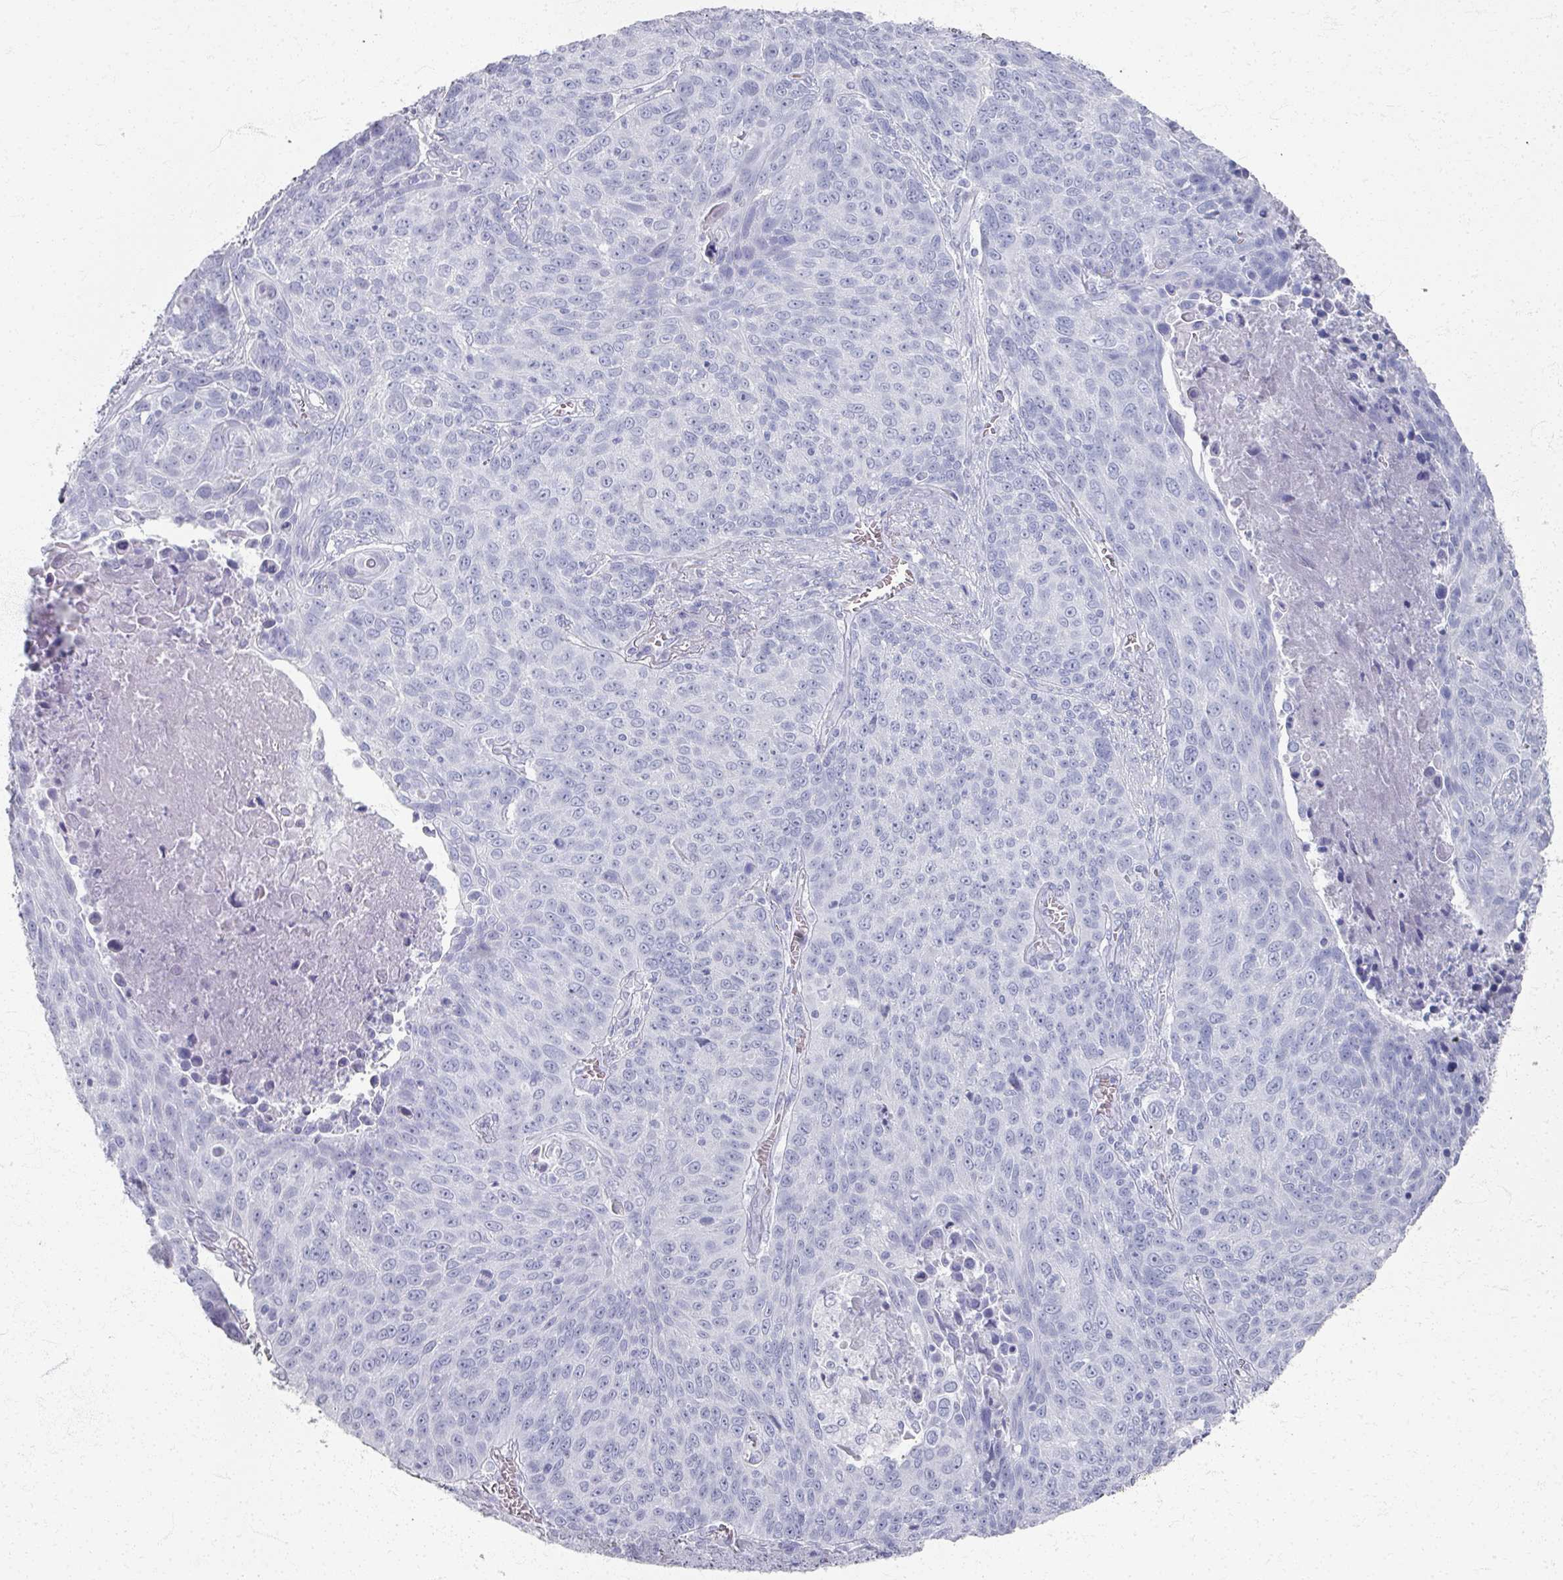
{"staining": {"intensity": "negative", "quantity": "none", "location": "none"}, "tissue": "lung cancer", "cell_type": "Tumor cells", "image_type": "cancer", "snomed": [{"axis": "morphology", "description": "Squamous cell carcinoma, NOS"}, {"axis": "topography", "description": "Lung"}], "caption": "Micrograph shows no protein expression in tumor cells of lung squamous cell carcinoma tissue. (DAB (3,3'-diaminobenzidine) immunohistochemistry, high magnification).", "gene": "PSKH1", "patient": {"sex": "male", "age": 78}}